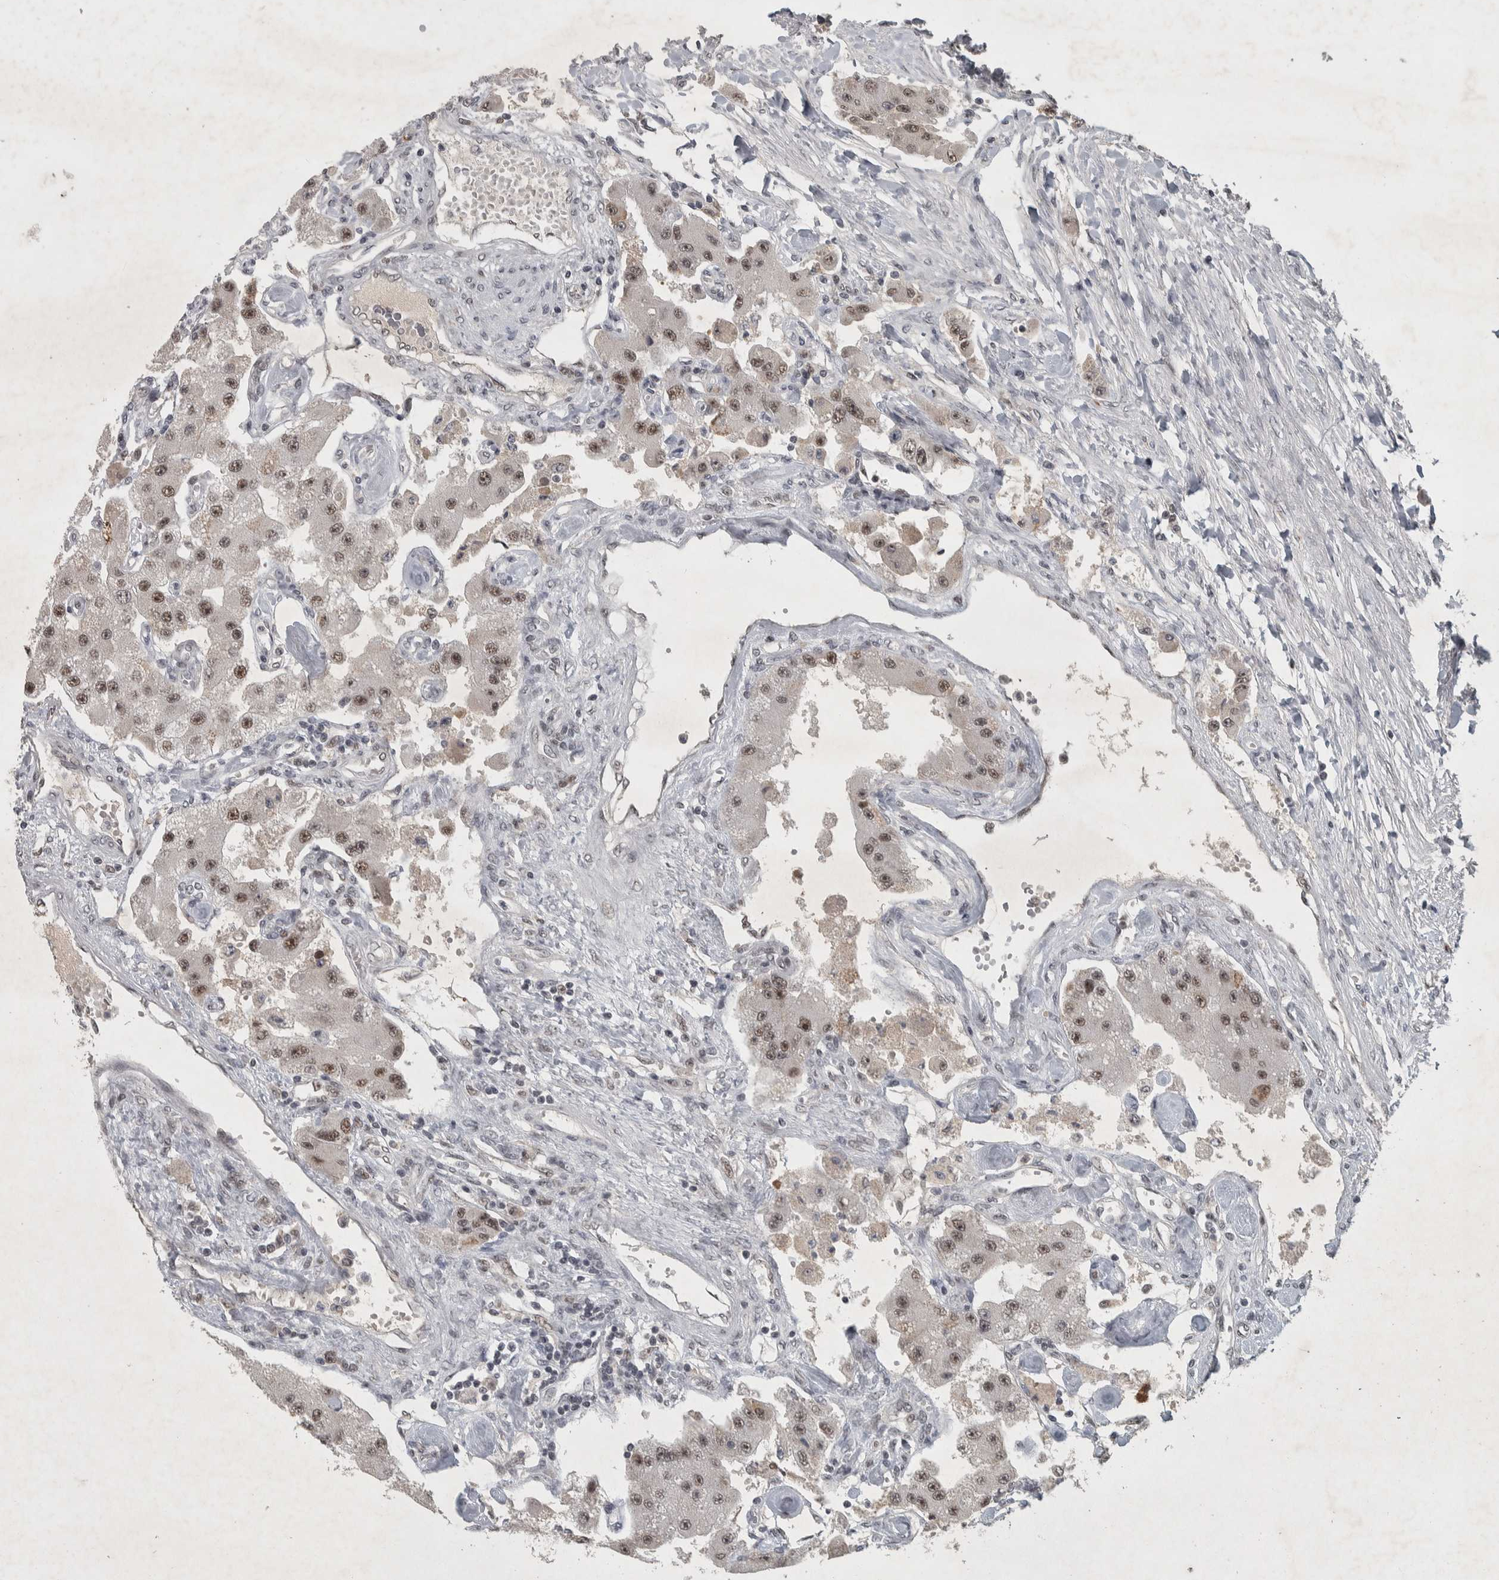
{"staining": {"intensity": "moderate", "quantity": ">75%", "location": "nuclear"}, "tissue": "carcinoid", "cell_type": "Tumor cells", "image_type": "cancer", "snomed": [{"axis": "morphology", "description": "Carcinoid, malignant, NOS"}, {"axis": "topography", "description": "Pancreas"}], "caption": "Protein staining by immunohistochemistry (IHC) shows moderate nuclear positivity in about >75% of tumor cells in carcinoid. Nuclei are stained in blue.", "gene": "DDX42", "patient": {"sex": "male", "age": 41}}